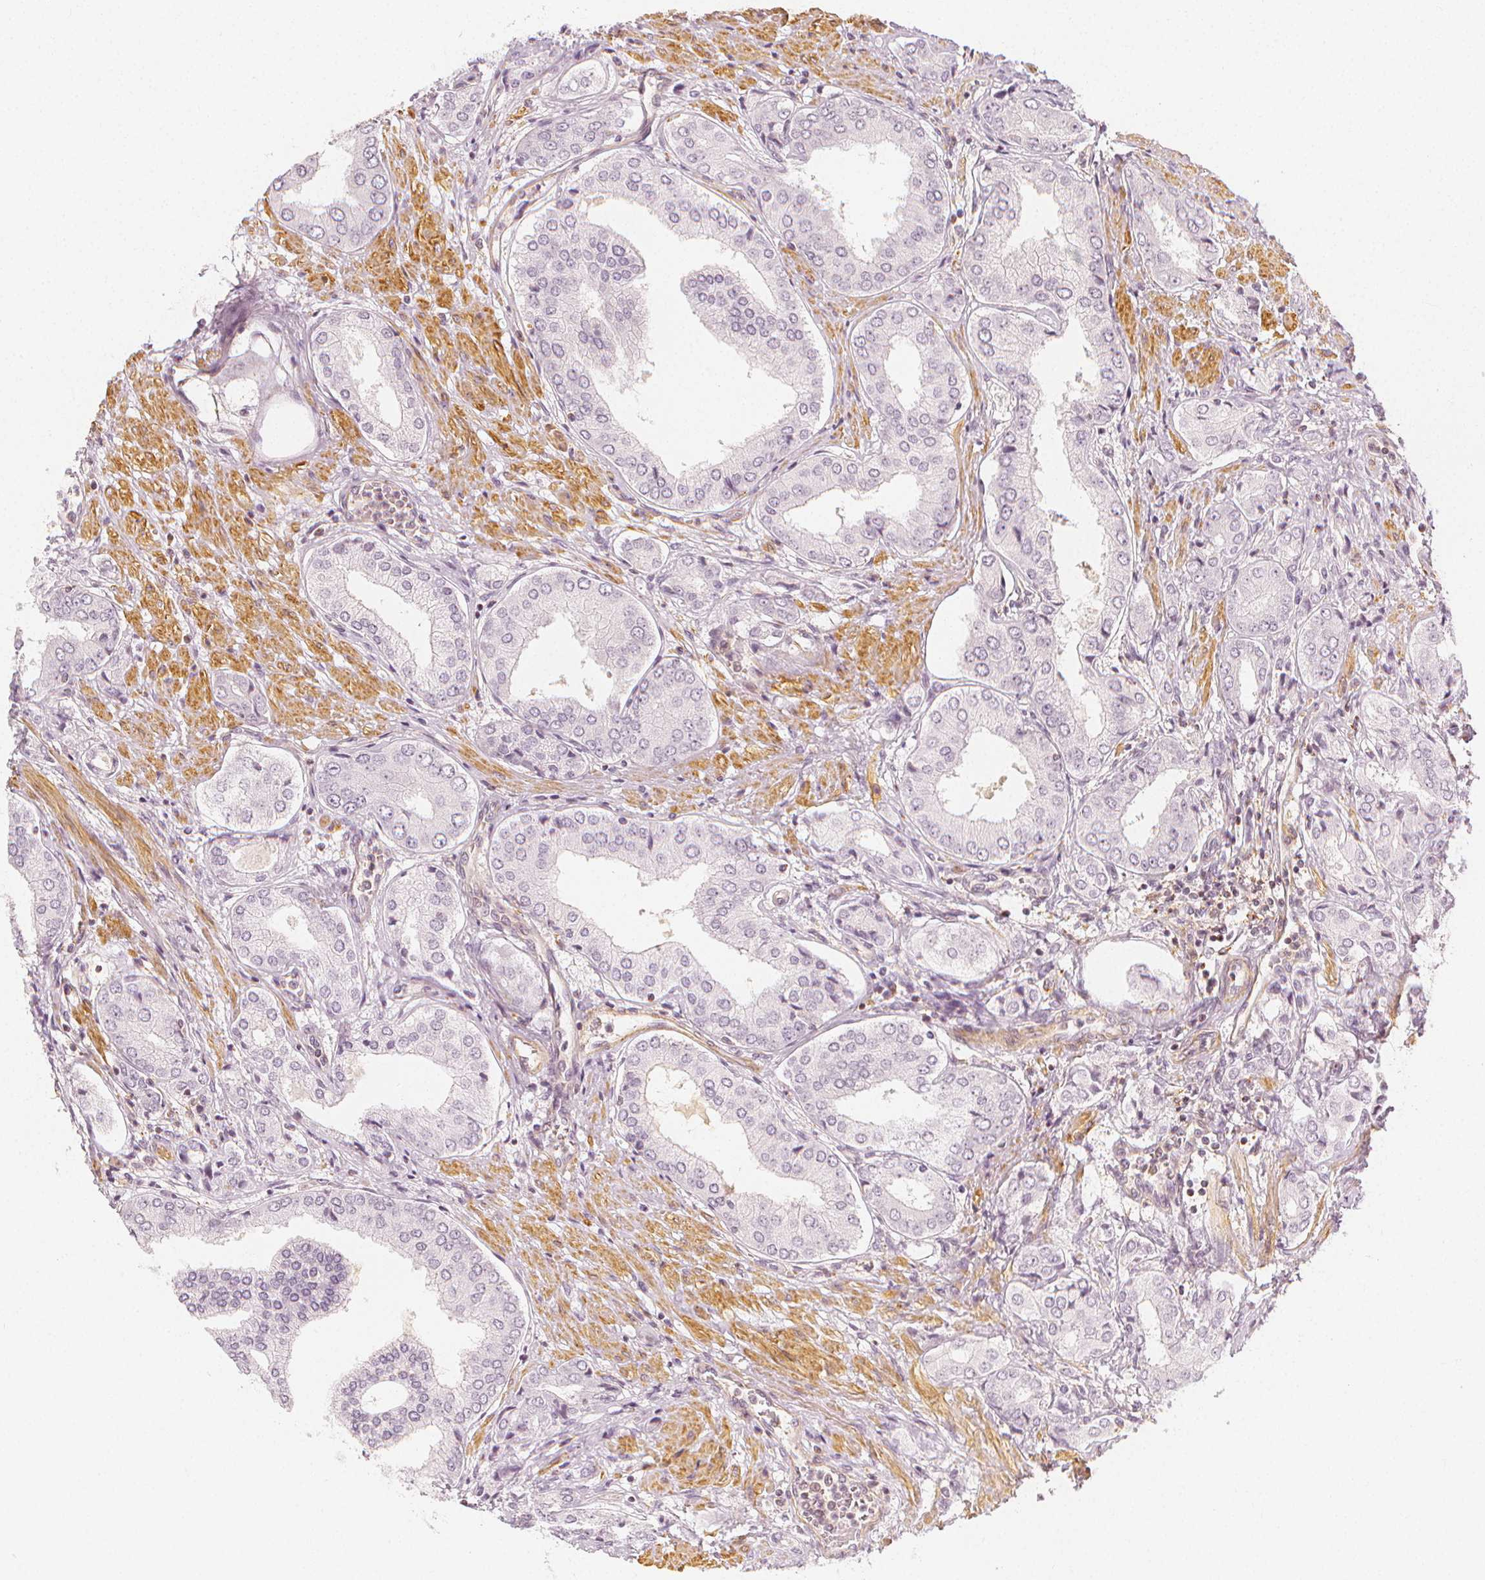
{"staining": {"intensity": "negative", "quantity": "none", "location": "none"}, "tissue": "prostate cancer", "cell_type": "Tumor cells", "image_type": "cancer", "snomed": [{"axis": "morphology", "description": "Adenocarcinoma, NOS"}, {"axis": "topography", "description": "Prostate"}], "caption": "Histopathology image shows no significant protein staining in tumor cells of prostate adenocarcinoma.", "gene": "ARHGAP26", "patient": {"sex": "male", "age": 63}}